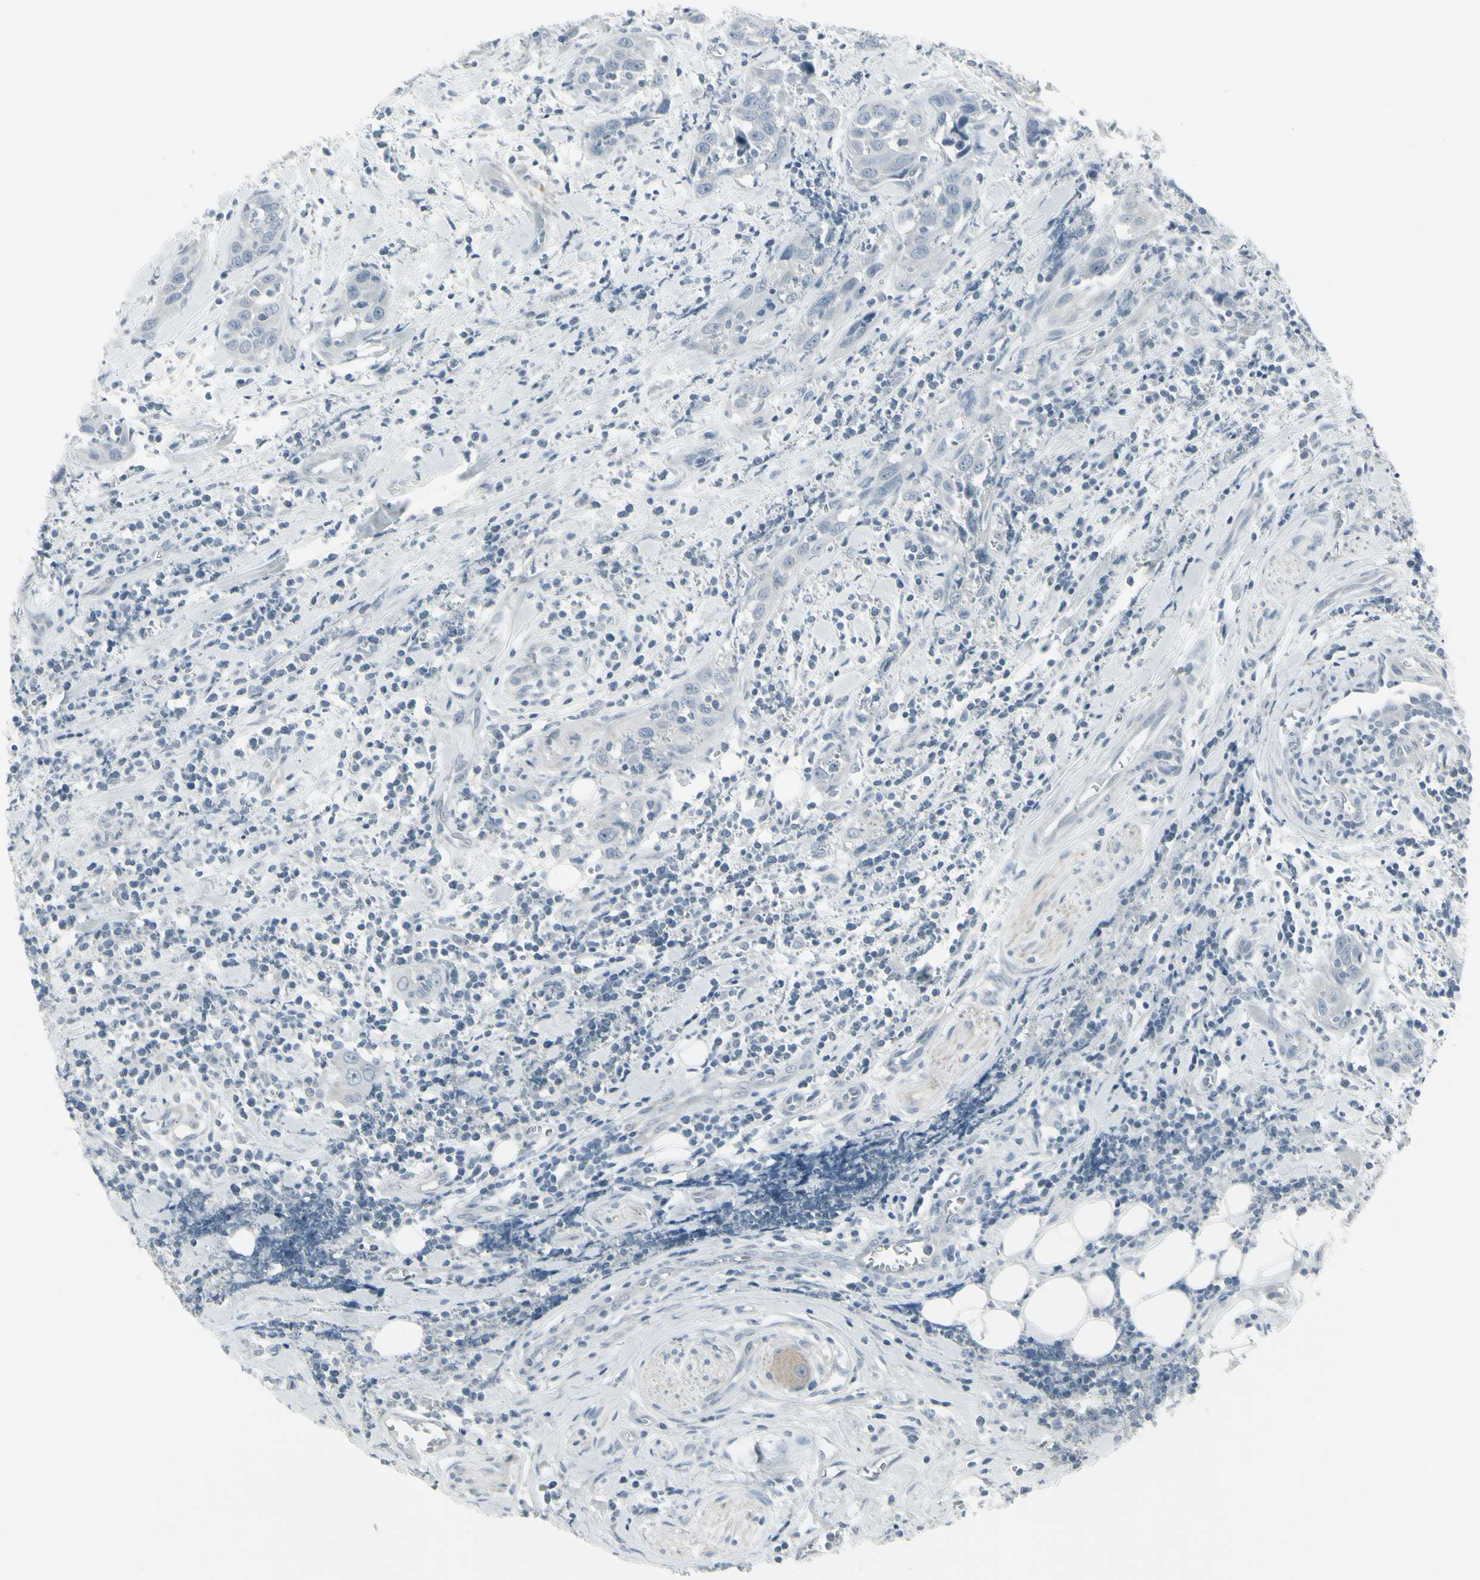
{"staining": {"intensity": "negative", "quantity": "none", "location": "none"}, "tissue": "head and neck cancer", "cell_type": "Tumor cells", "image_type": "cancer", "snomed": [{"axis": "morphology", "description": "Squamous cell carcinoma, NOS"}, {"axis": "topography", "description": "Oral tissue"}, {"axis": "topography", "description": "Head-Neck"}], "caption": "DAB immunohistochemical staining of human head and neck cancer demonstrates no significant expression in tumor cells.", "gene": "RAB3A", "patient": {"sex": "female", "age": 50}}